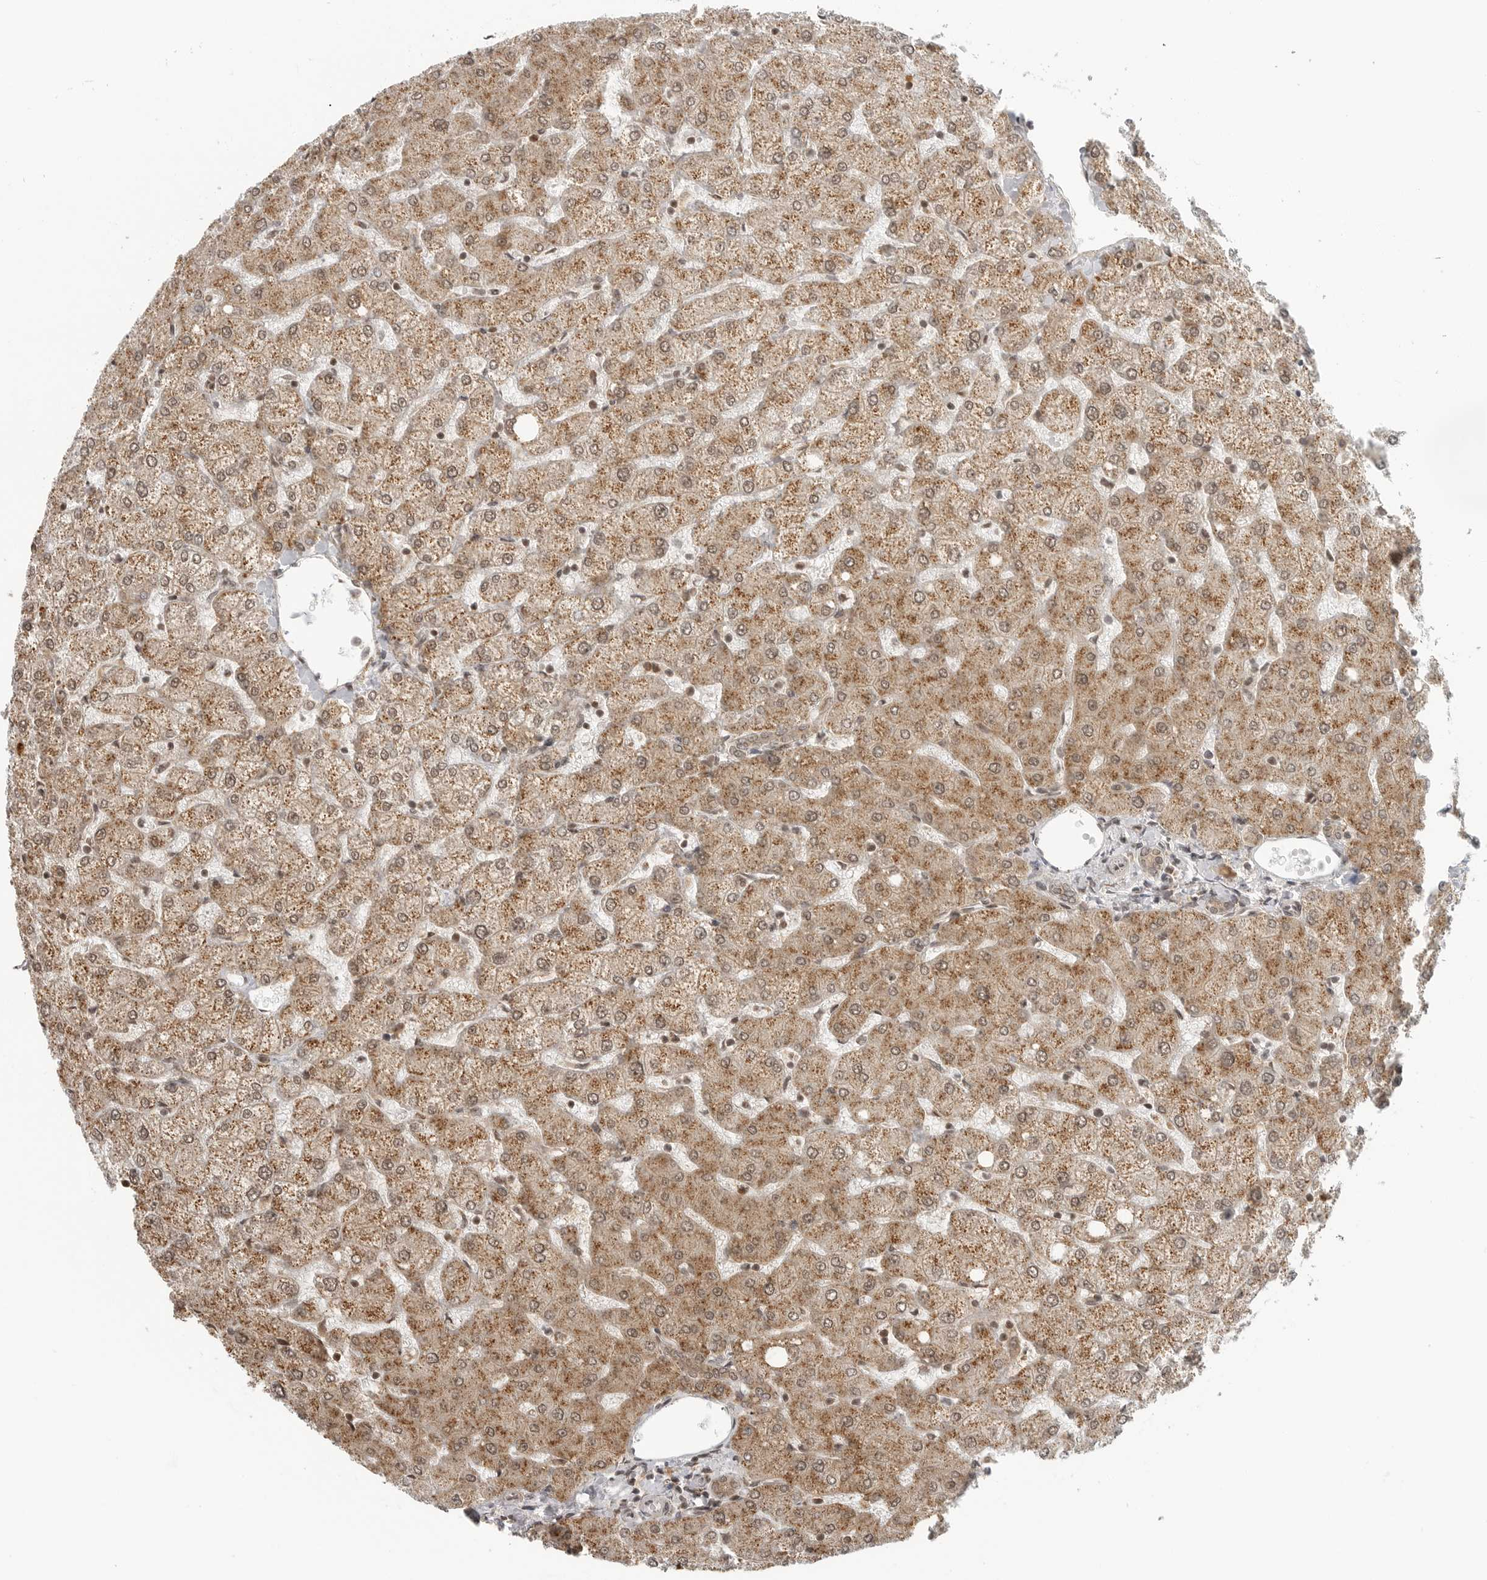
{"staining": {"intensity": "moderate", "quantity": ">75%", "location": "cytoplasmic/membranous"}, "tissue": "liver", "cell_type": "Cholangiocytes", "image_type": "normal", "snomed": [{"axis": "morphology", "description": "Normal tissue, NOS"}, {"axis": "topography", "description": "Liver"}], "caption": "Immunohistochemistry (DAB (3,3'-diaminobenzidine)) staining of unremarkable human liver exhibits moderate cytoplasmic/membranous protein positivity in about >75% of cholangiocytes. (DAB (3,3'-diaminobenzidine) = brown stain, brightfield microscopy at high magnification).", "gene": "COPA", "patient": {"sex": "female", "age": 54}}